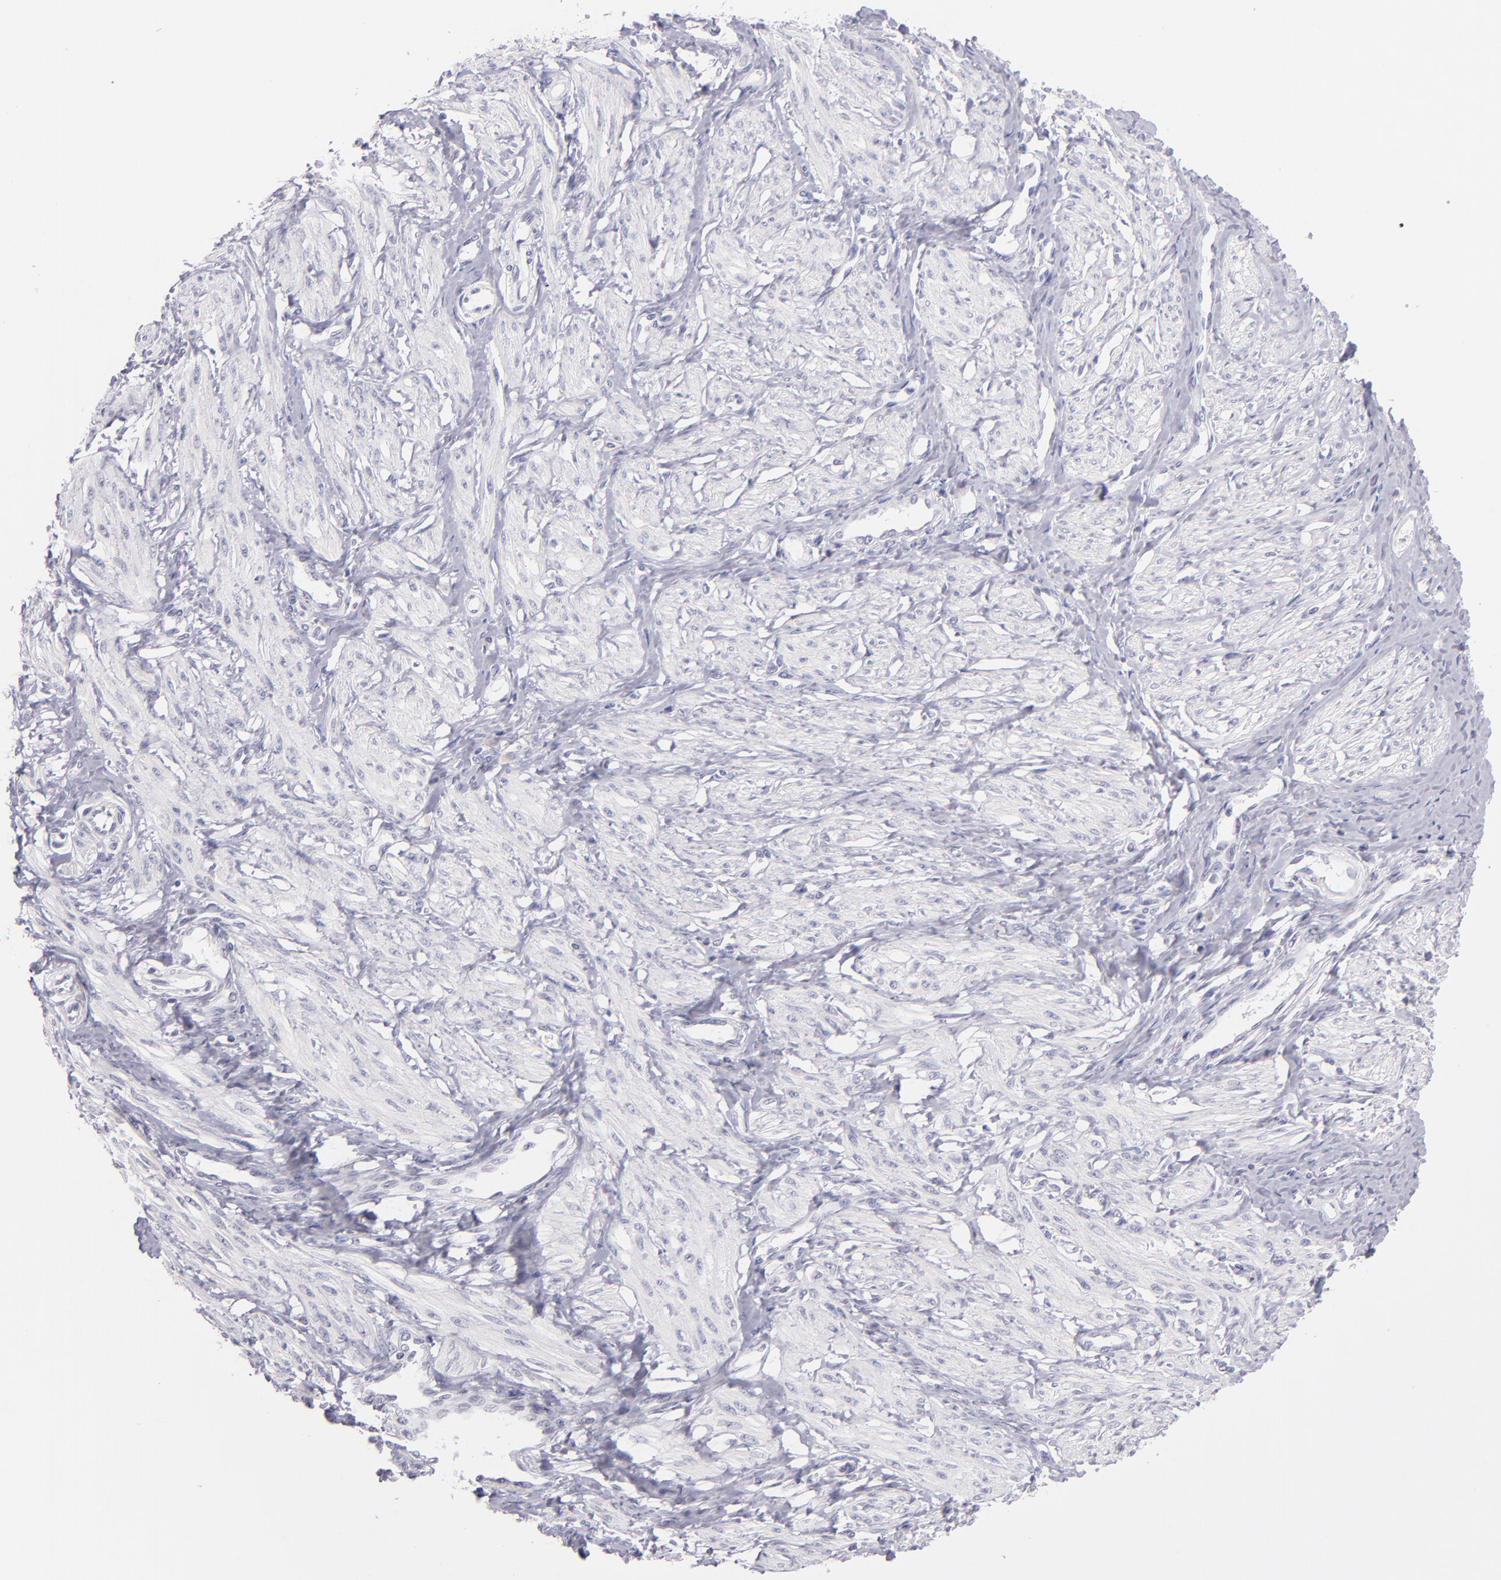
{"staining": {"intensity": "negative", "quantity": "none", "location": "none"}, "tissue": "smooth muscle", "cell_type": "Smooth muscle cells", "image_type": "normal", "snomed": [{"axis": "morphology", "description": "Normal tissue, NOS"}, {"axis": "topography", "description": "Smooth muscle"}, {"axis": "topography", "description": "Uterus"}], "caption": "This is an immunohistochemistry (IHC) photomicrograph of unremarkable smooth muscle. There is no positivity in smooth muscle cells.", "gene": "IL2RA", "patient": {"sex": "female", "age": 39}}